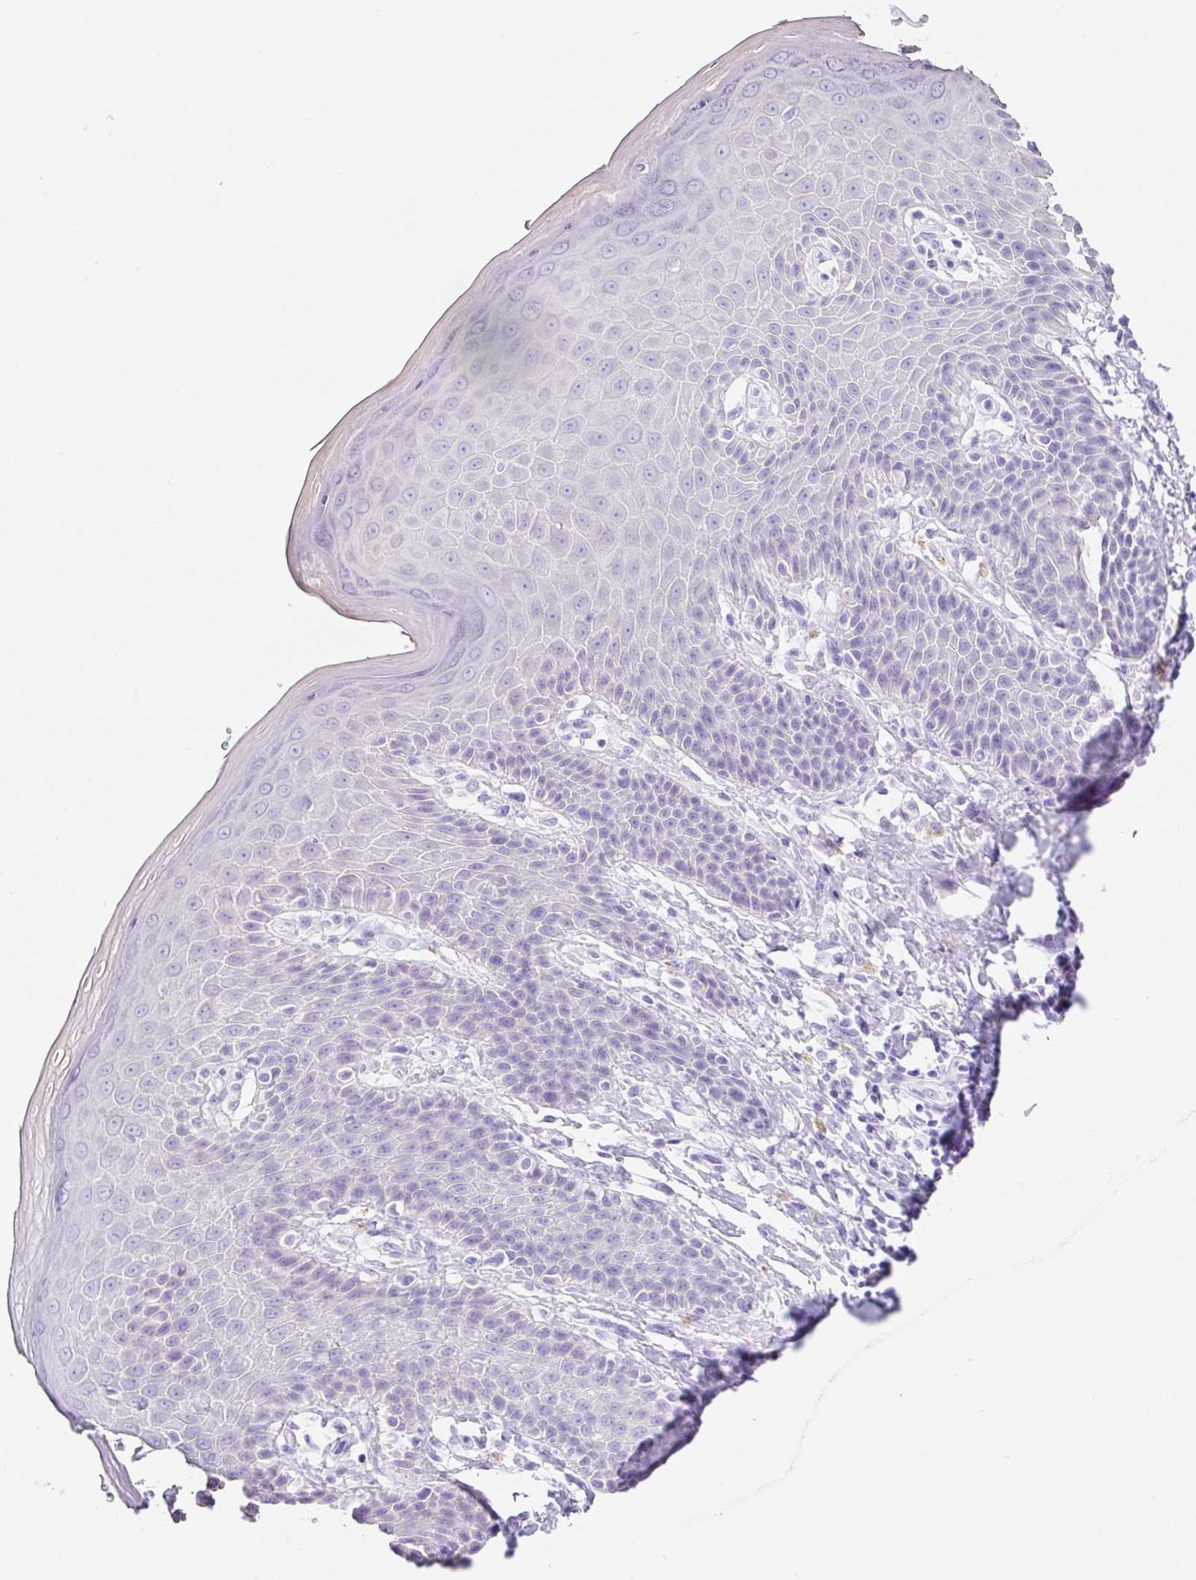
{"staining": {"intensity": "negative", "quantity": "none", "location": "none"}, "tissue": "skin", "cell_type": "Epidermal cells", "image_type": "normal", "snomed": [{"axis": "morphology", "description": "Normal tissue, NOS"}, {"axis": "topography", "description": "Peripheral nerve tissue"}], "caption": "Skin stained for a protein using immunohistochemistry (IHC) reveals no expression epidermal cells.", "gene": "CLDND2", "patient": {"sex": "male", "age": 51}}